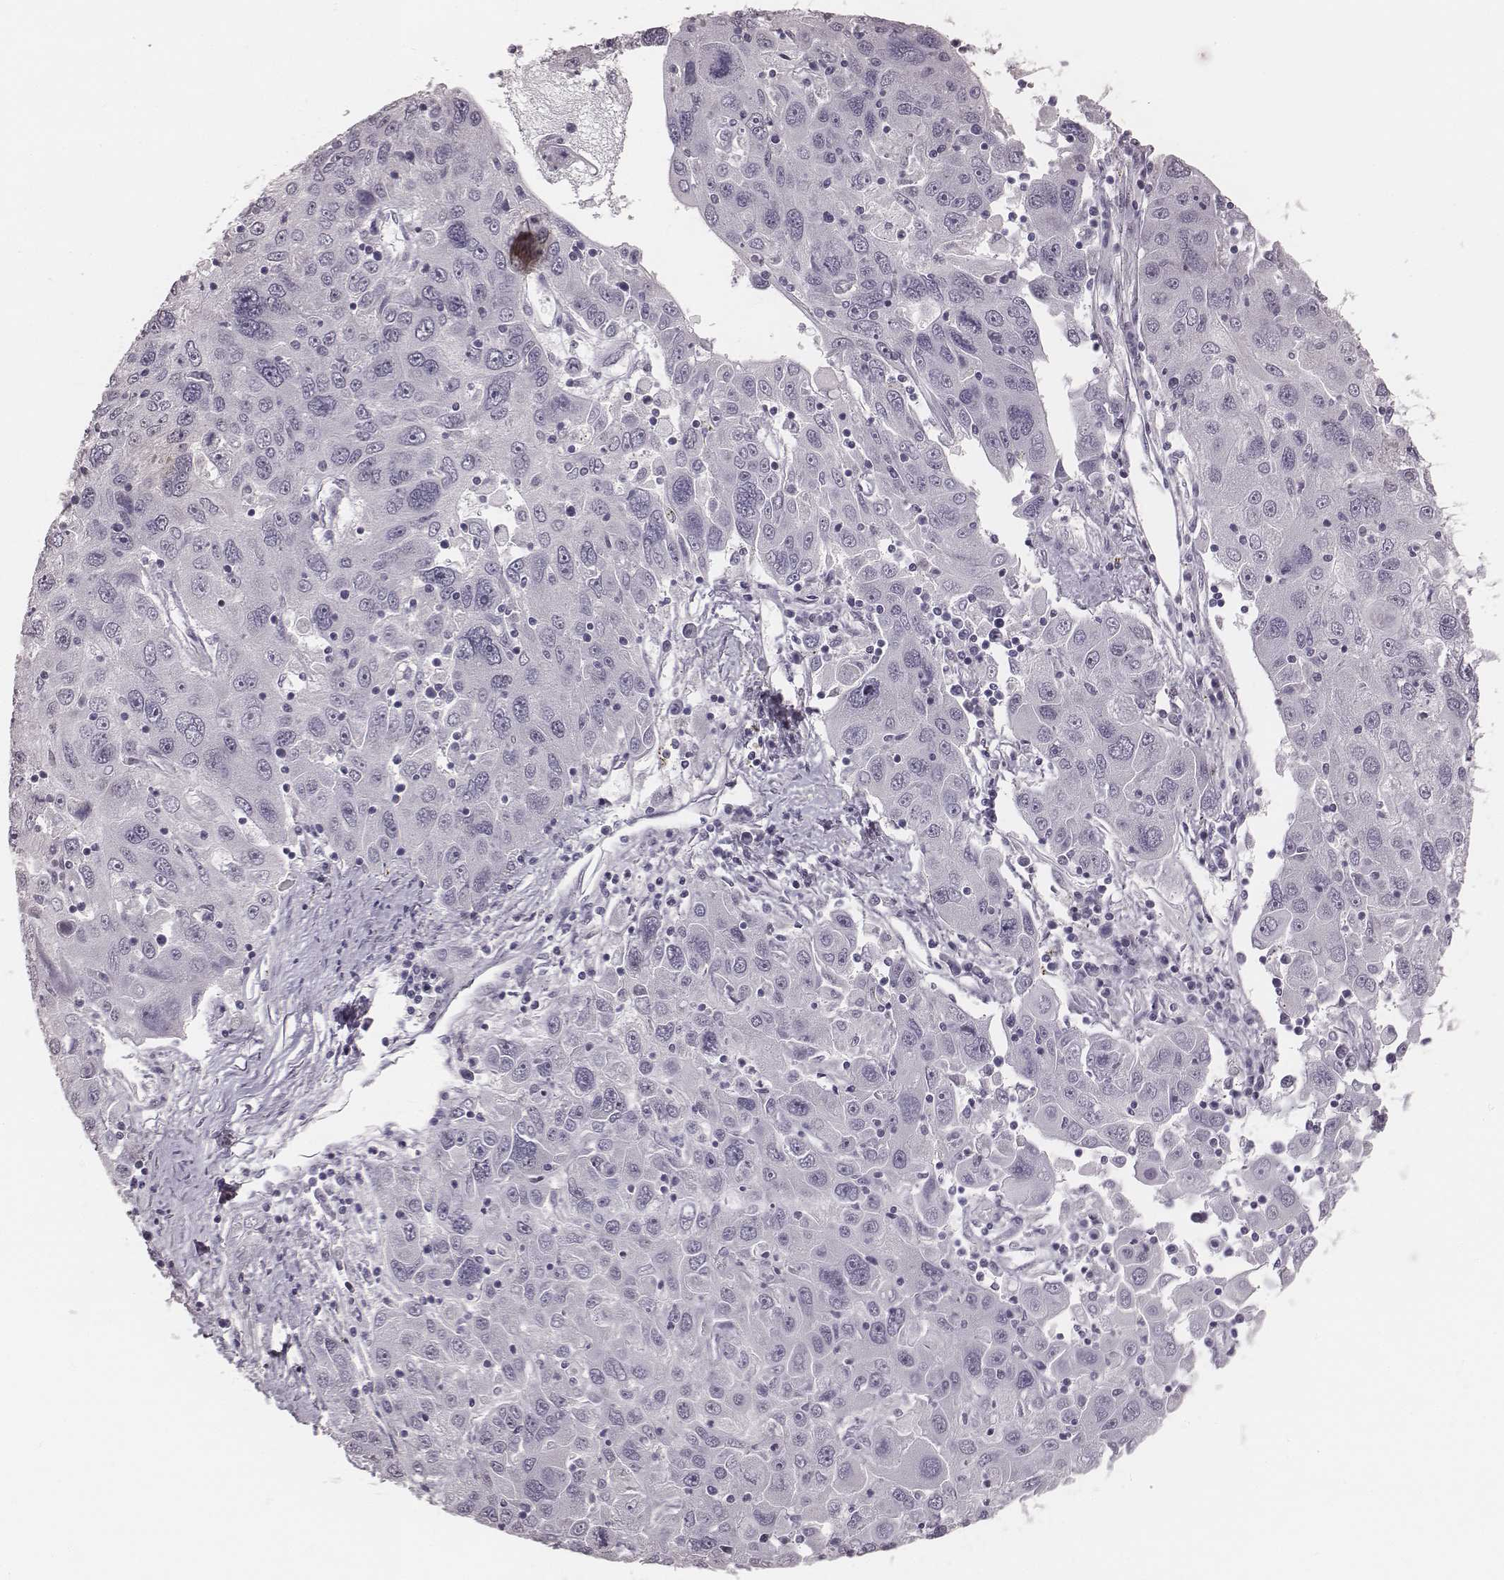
{"staining": {"intensity": "negative", "quantity": "none", "location": "none"}, "tissue": "stomach cancer", "cell_type": "Tumor cells", "image_type": "cancer", "snomed": [{"axis": "morphology", "description": "Adenocarcinoma, NOS"}, {"axis": "topography", "description": "Stomach"}], "caption": "Stomach adenocarcinoma was stained to show a protein in brown. There is no significant expression in tumor cells.", "gene": "CSHL1", "patient": {"sex": "male", "age": 56}}